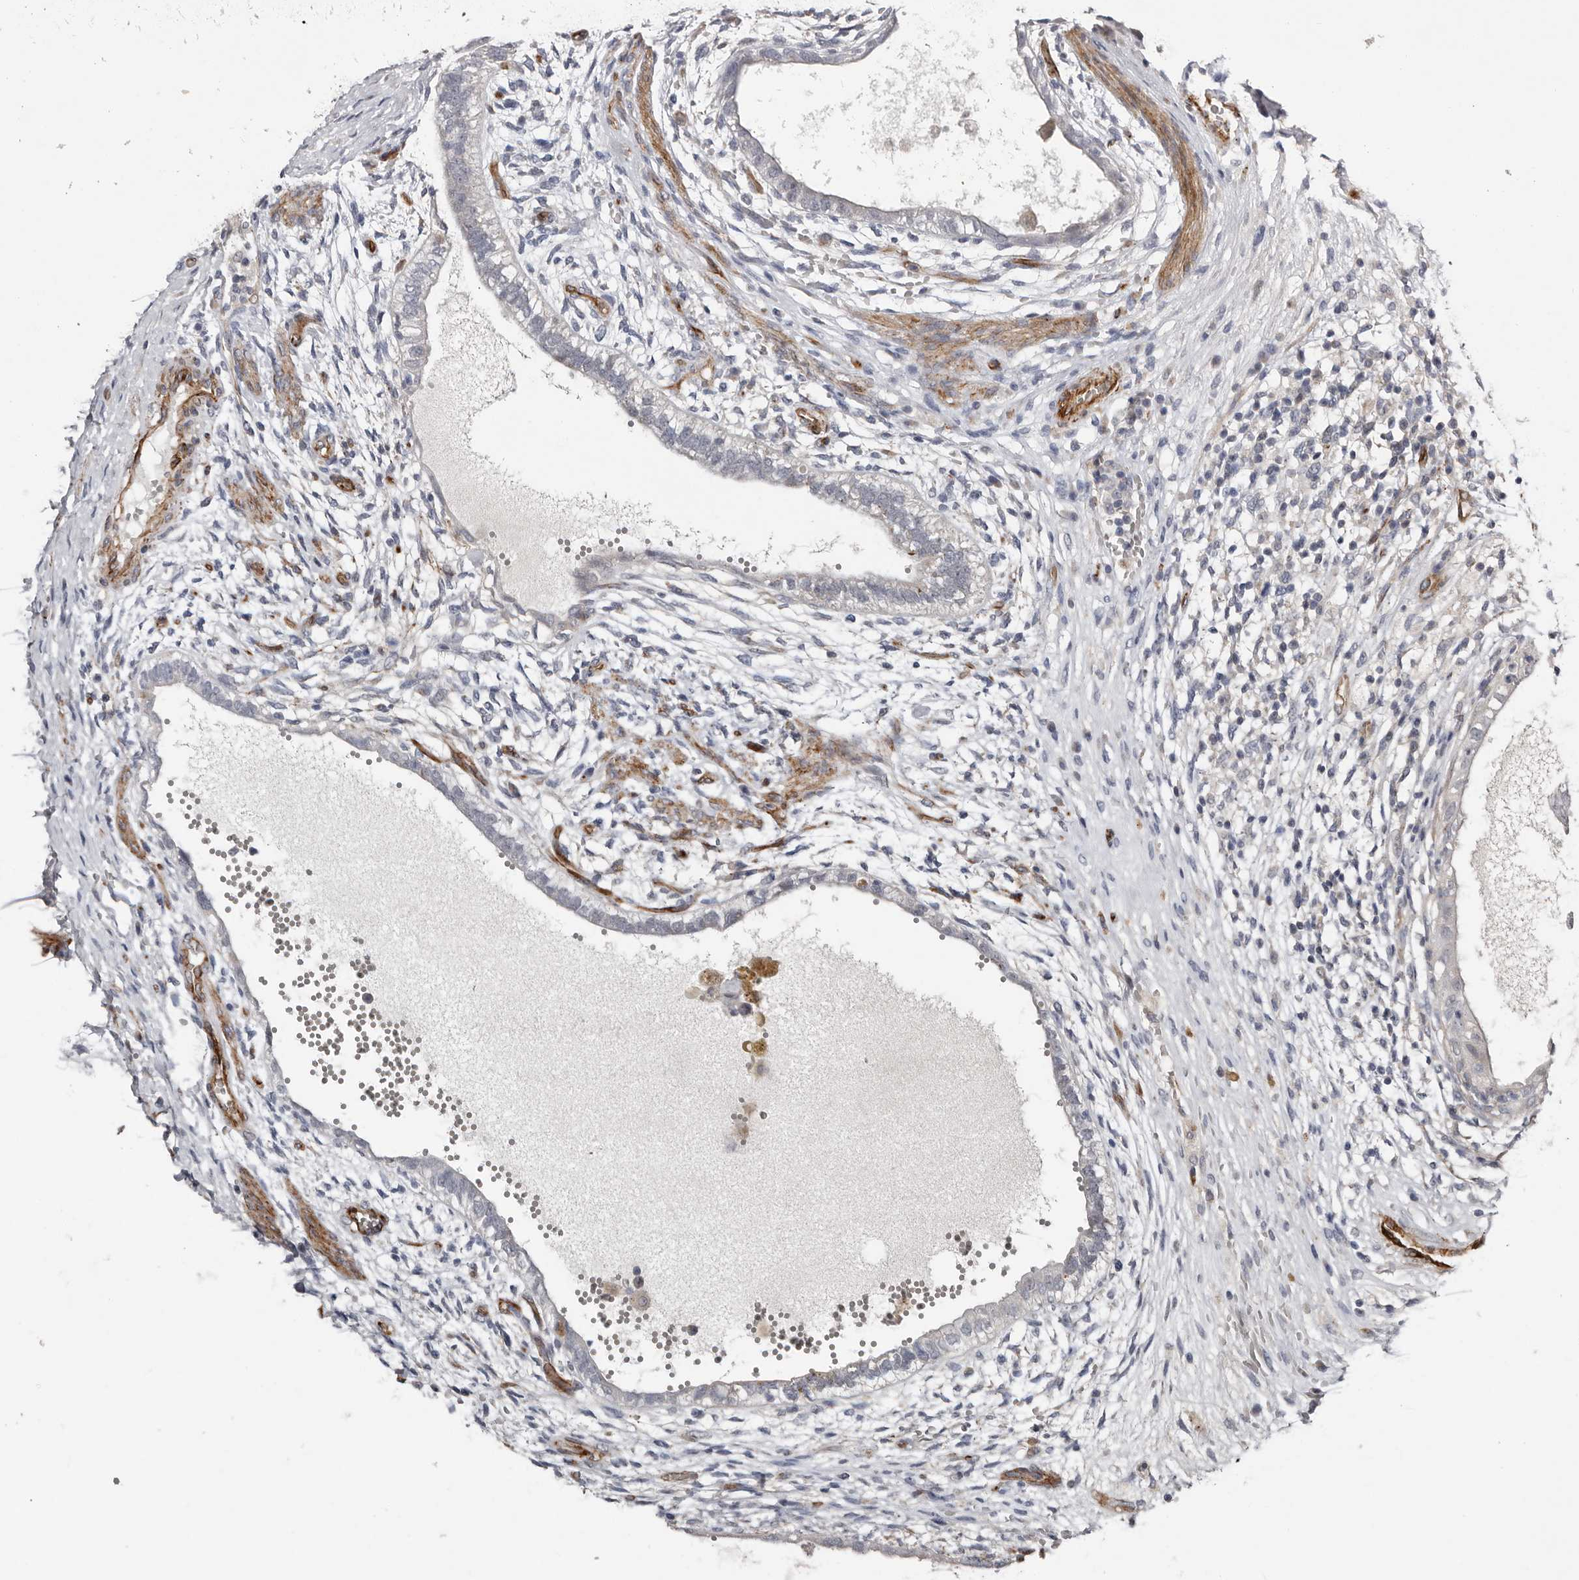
{"staining": {"intensity": "negative", "quantity": "none", "location": "none"}, "tissue": "testis cancer", "cell_type": "Tumor cells", "image_type": "cancer", "snomed": [{"axis": "morphology", "description": "Carcinoma, Embryonal, NOS"}, {"axis": "topography", "description": "Testis"}], "caption": "Micrograph shows no significant protein staining in tumor cells of embryonal carcinoma (testis). (Brightfield microscopy of DAB (3,3'-diaminobenzidine) IHC at high magnification).", "gene": "RANBP17", "patient": {"sex": "male", "age": 26}}